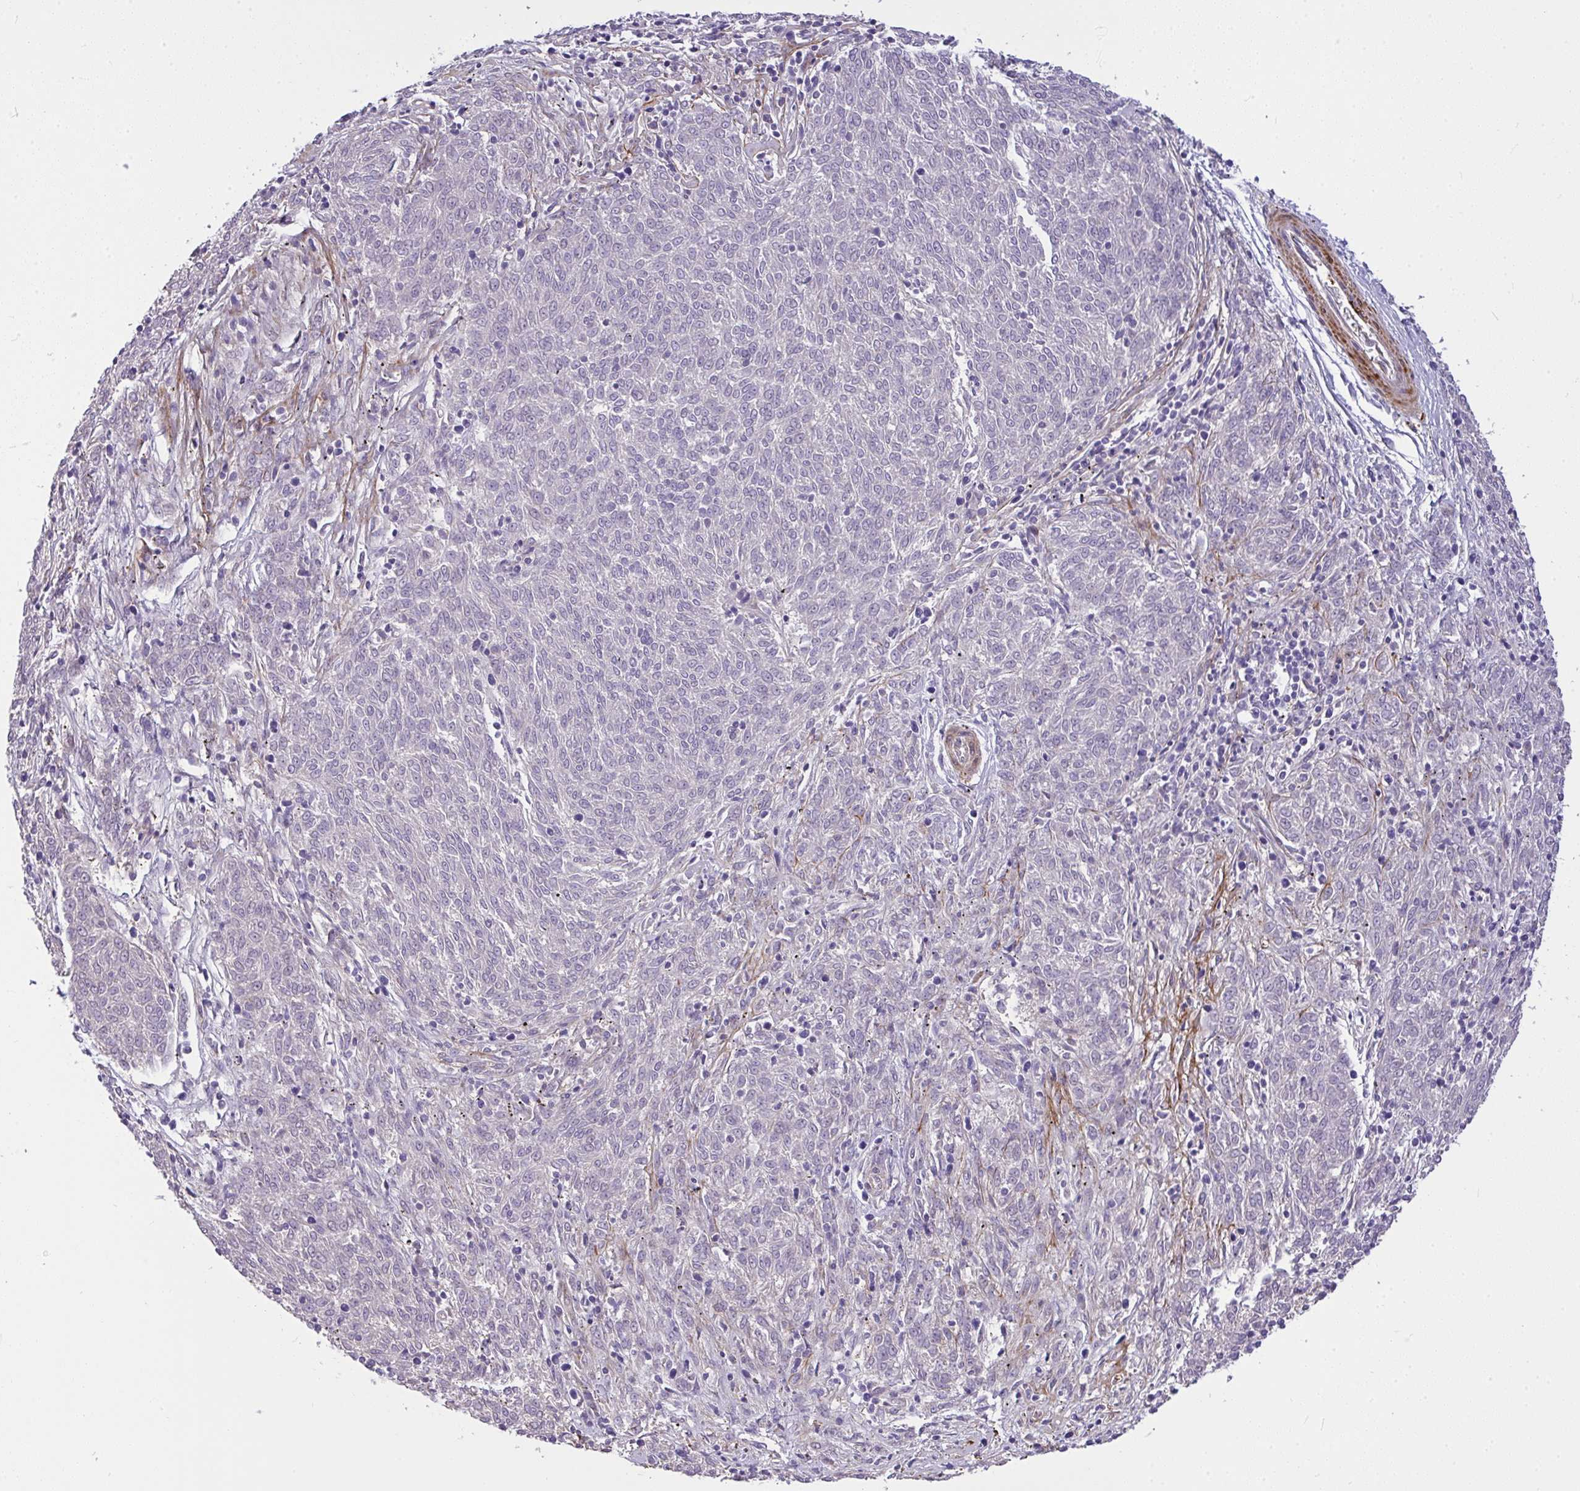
{"staining": {"intensity": "negative", "quantity": "none", "location": "none"}, "tissue": "melanoma", "cell_type": "Tumor cells", "image_type": "cancer", "snomed": [{"axis": "morphology", "description": "Malignant melanoma, NOS"}, {"axis": "topography", "description": "Skin"}], "caption": "This is a histopathology image of immunohistochemistry (IHC) staining of malignant melanoma, which shows no positivity in tumor cells.", "gene": "MOCS1", "patient": {"sex": "female", "age": 72}}